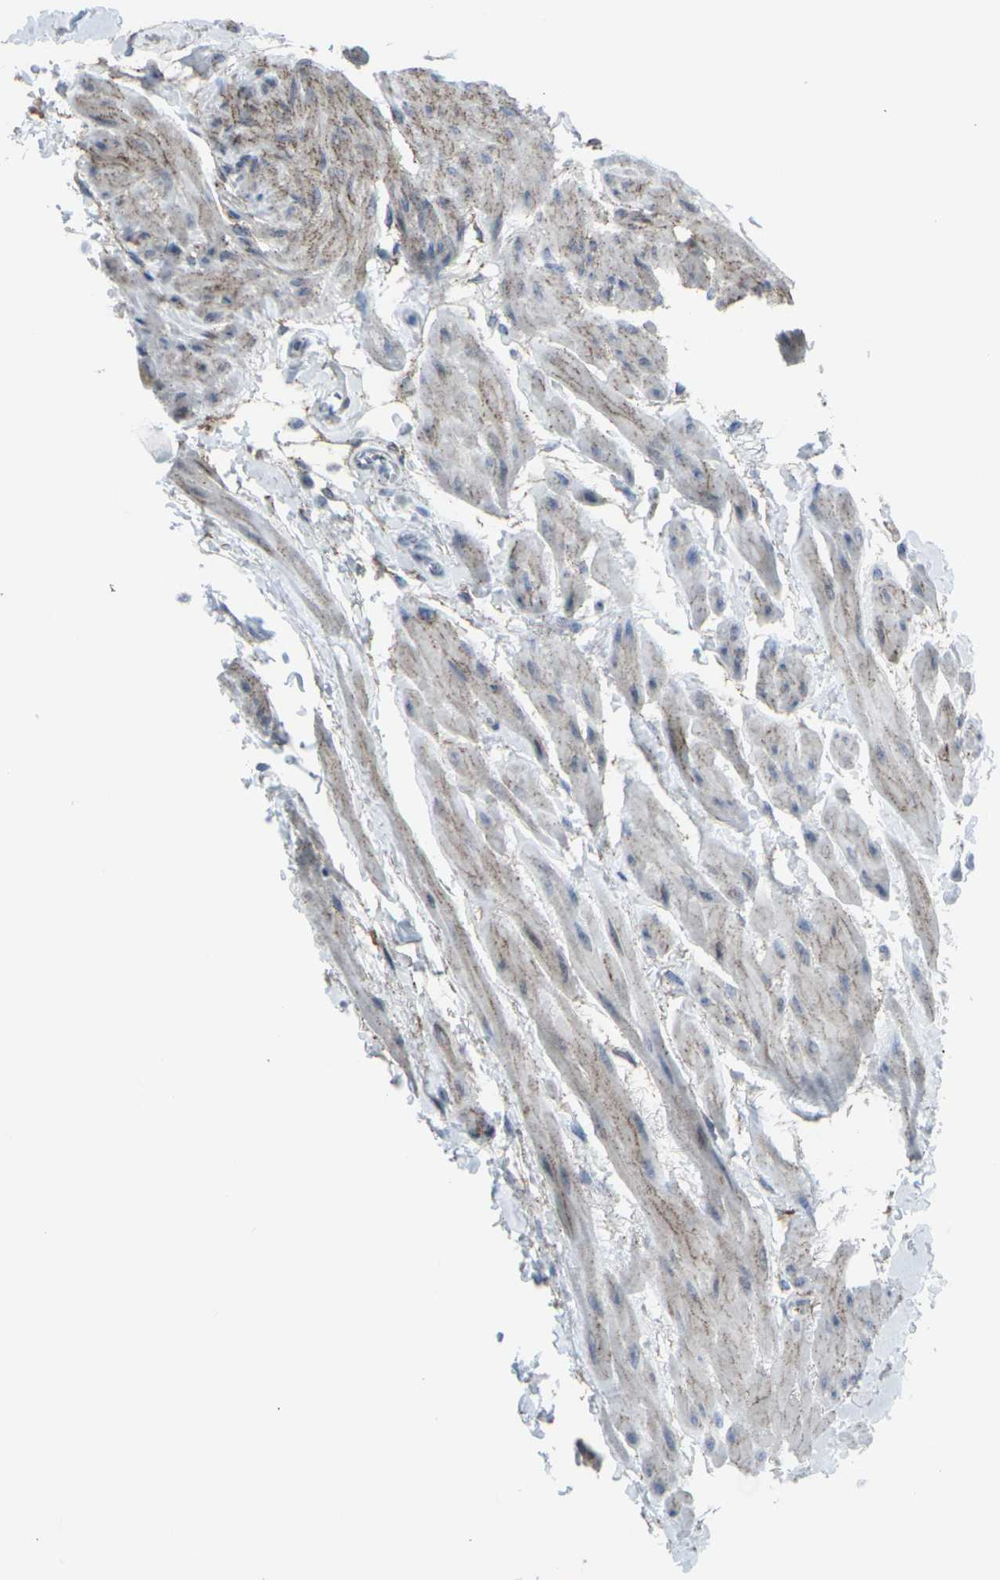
{"staining": {"intensity": "negative", "quantity": "none", "location": "none"}, "tissue": "urinary bladder", "cell_type": "Urothelial cells", "image_type": "normal", "snomed": [{"axis": "morphology", "description": "Normal tissue, NOS"}, {"axis": "topography", "description": "Urinary bladder"}], "caption": "An IHC image of normal urinary bladder is shown. There is no staining in urothelial cells of urinary bladder. Brightfield microscopy of IHC stained with DAB (3,3'-diaminobenzidine) (brown) and hematoxylin (blue), captured at high magnification.", "gene": "CDH11", "patient": {"sex": "female", "age": 79}}